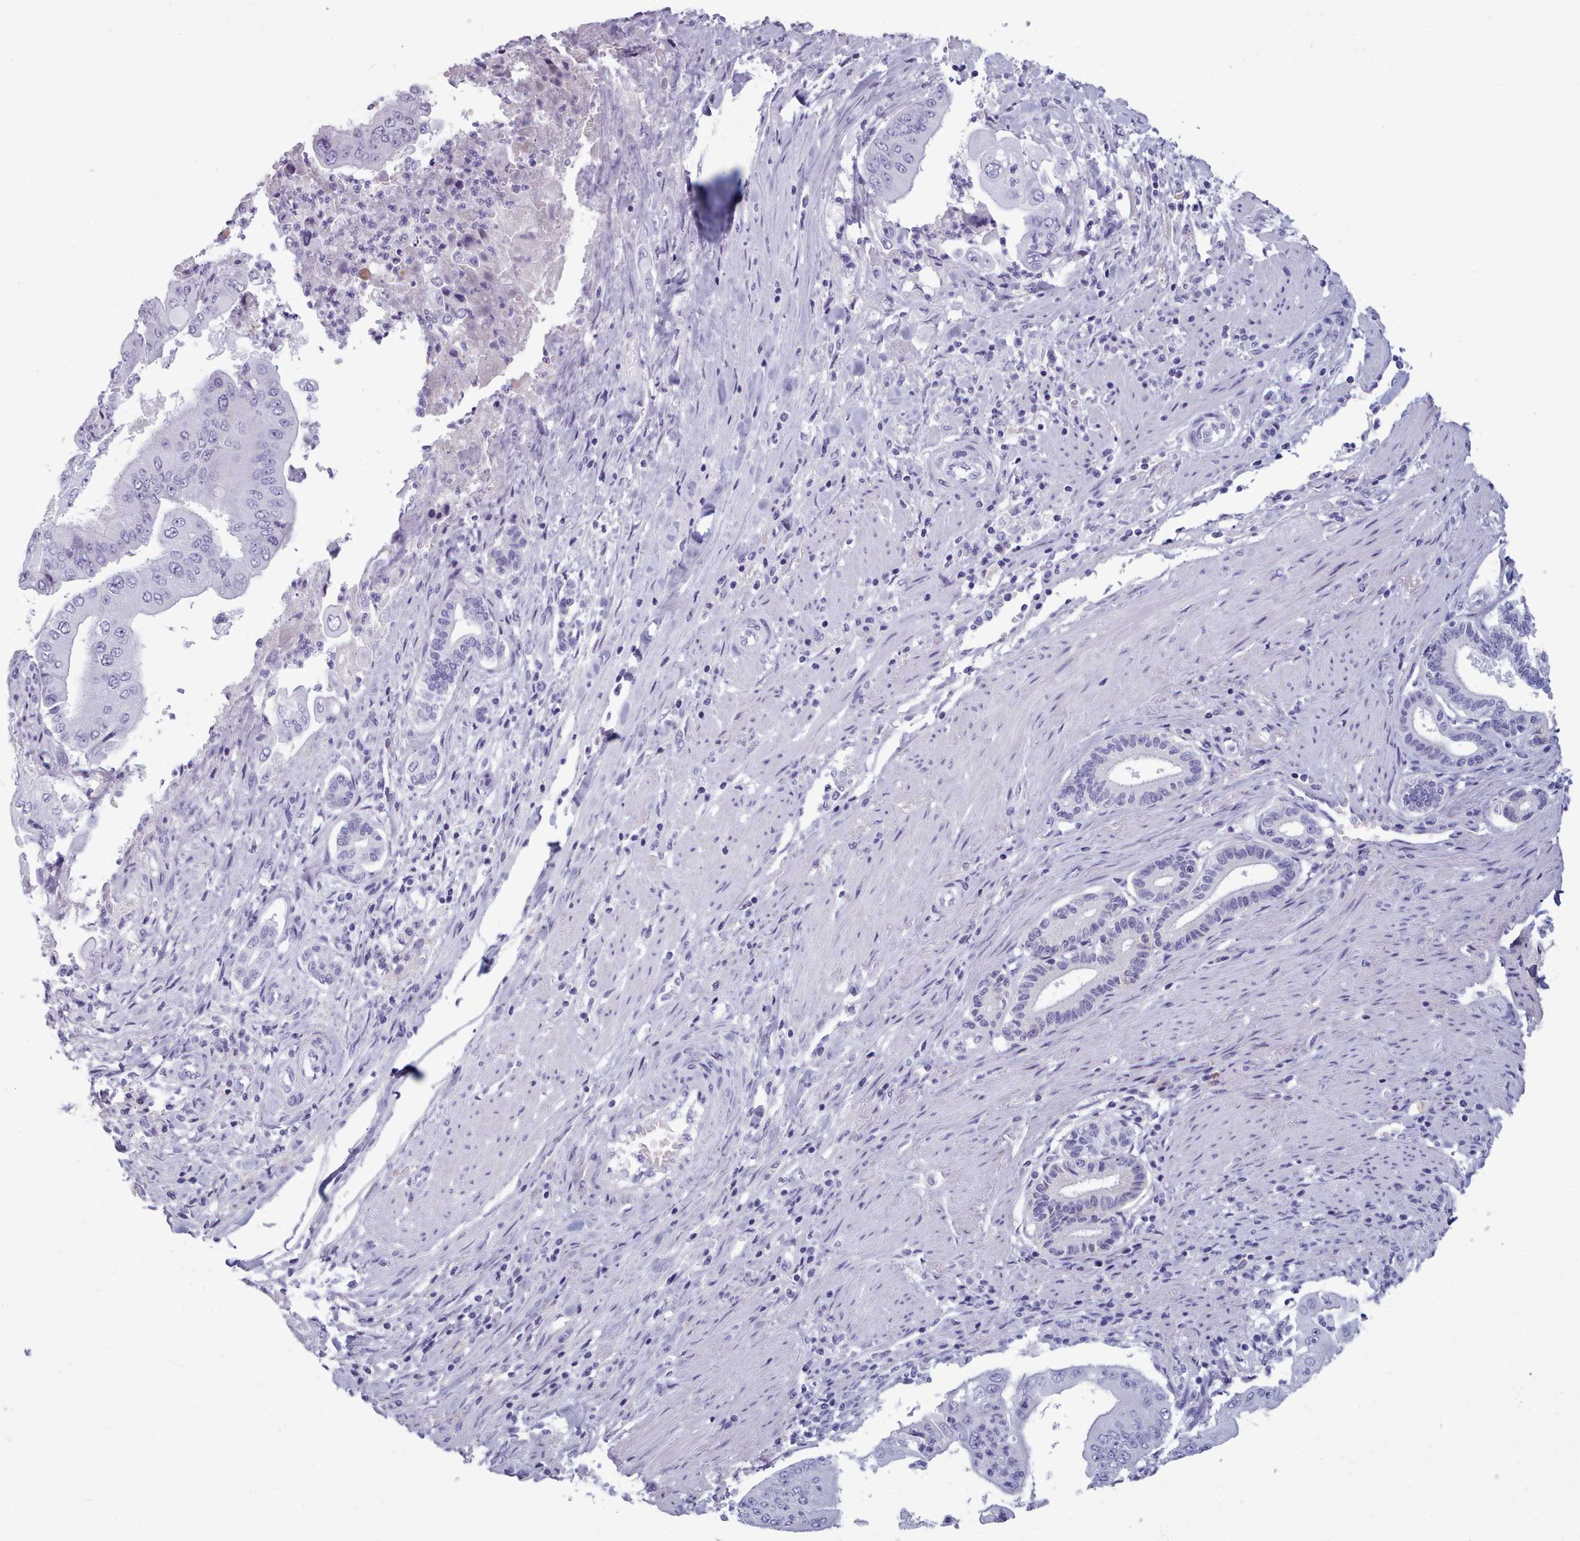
{"staining": {"intensity": "negative", "quantity": "none", "location": "none"}, "tissue": "pancreatic cancer", "cell_type": "Tumor cells", "image_type": "cancer", "snomed": [{"axis": "morphology", "description": "Adenocarcinoma, NOS"}, {"axis": "topography", "description": "Pancreas"}], "caption": "IHC image of neoplastic tissue: human pancreatic cancer stained with DAB shows no significant protein positivity in tumor cells.", "gene": "ZNF43", "patient": {"sex": "female", "age": 77}}